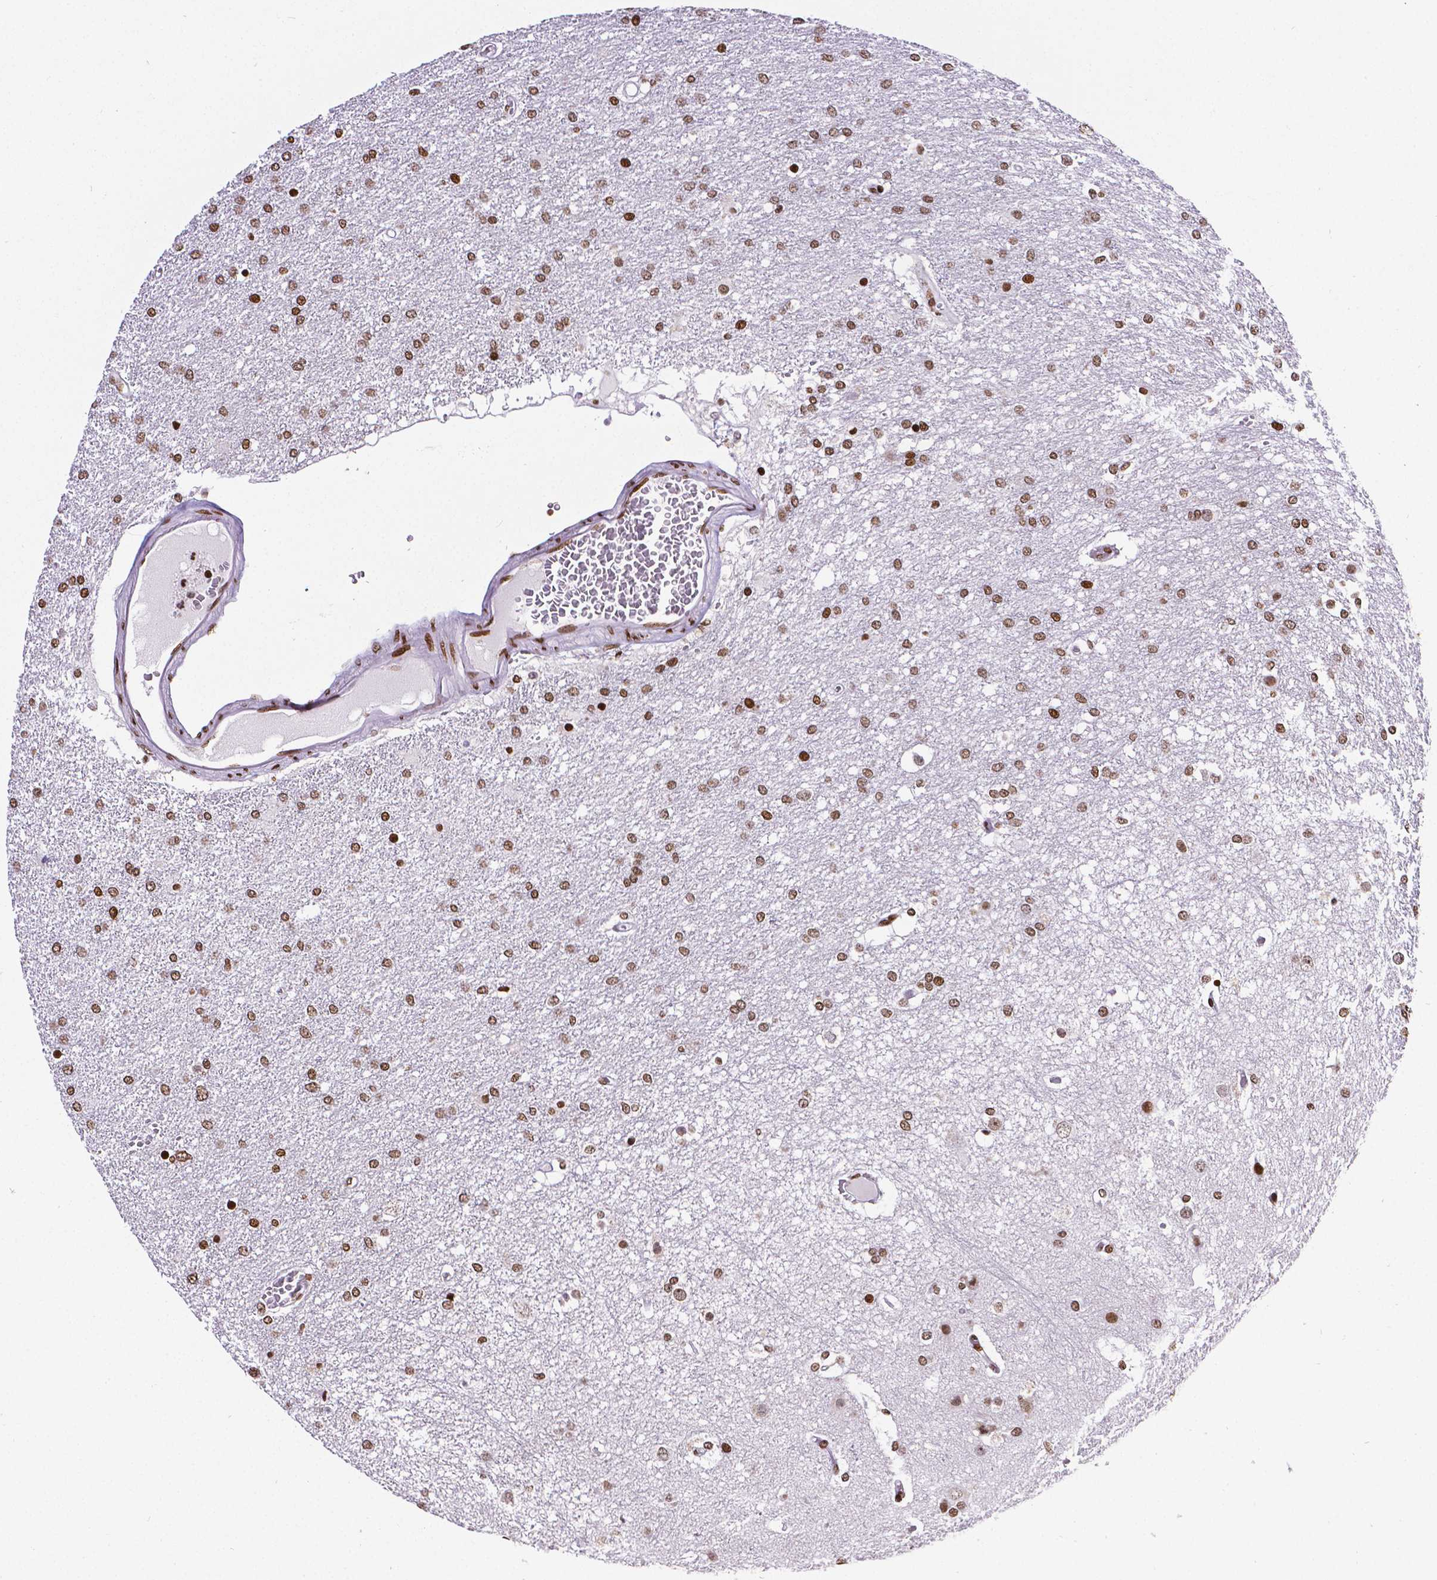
{"staining": {"intensity": "moderate", "quantity": ">75%", "location": "nuclear"}, "tissue": "glioma", "cell_type": "Tumor cells", "image_type": "cancer", "snomed": [{"axis": "morphology", "description": "Glioma, malignant, High grade"}, {"axis": "topography", "description": "Brain"}], "caption": "An immunohistochemistry photomicrograph of neoplastic tissue is shown. Protein staining in brown labels moderate nuclear positivity in malignant glioma (high-grade) within tumor cells.", "gene": "CTCF", "patient": {"sex": "female", "age": 61}}